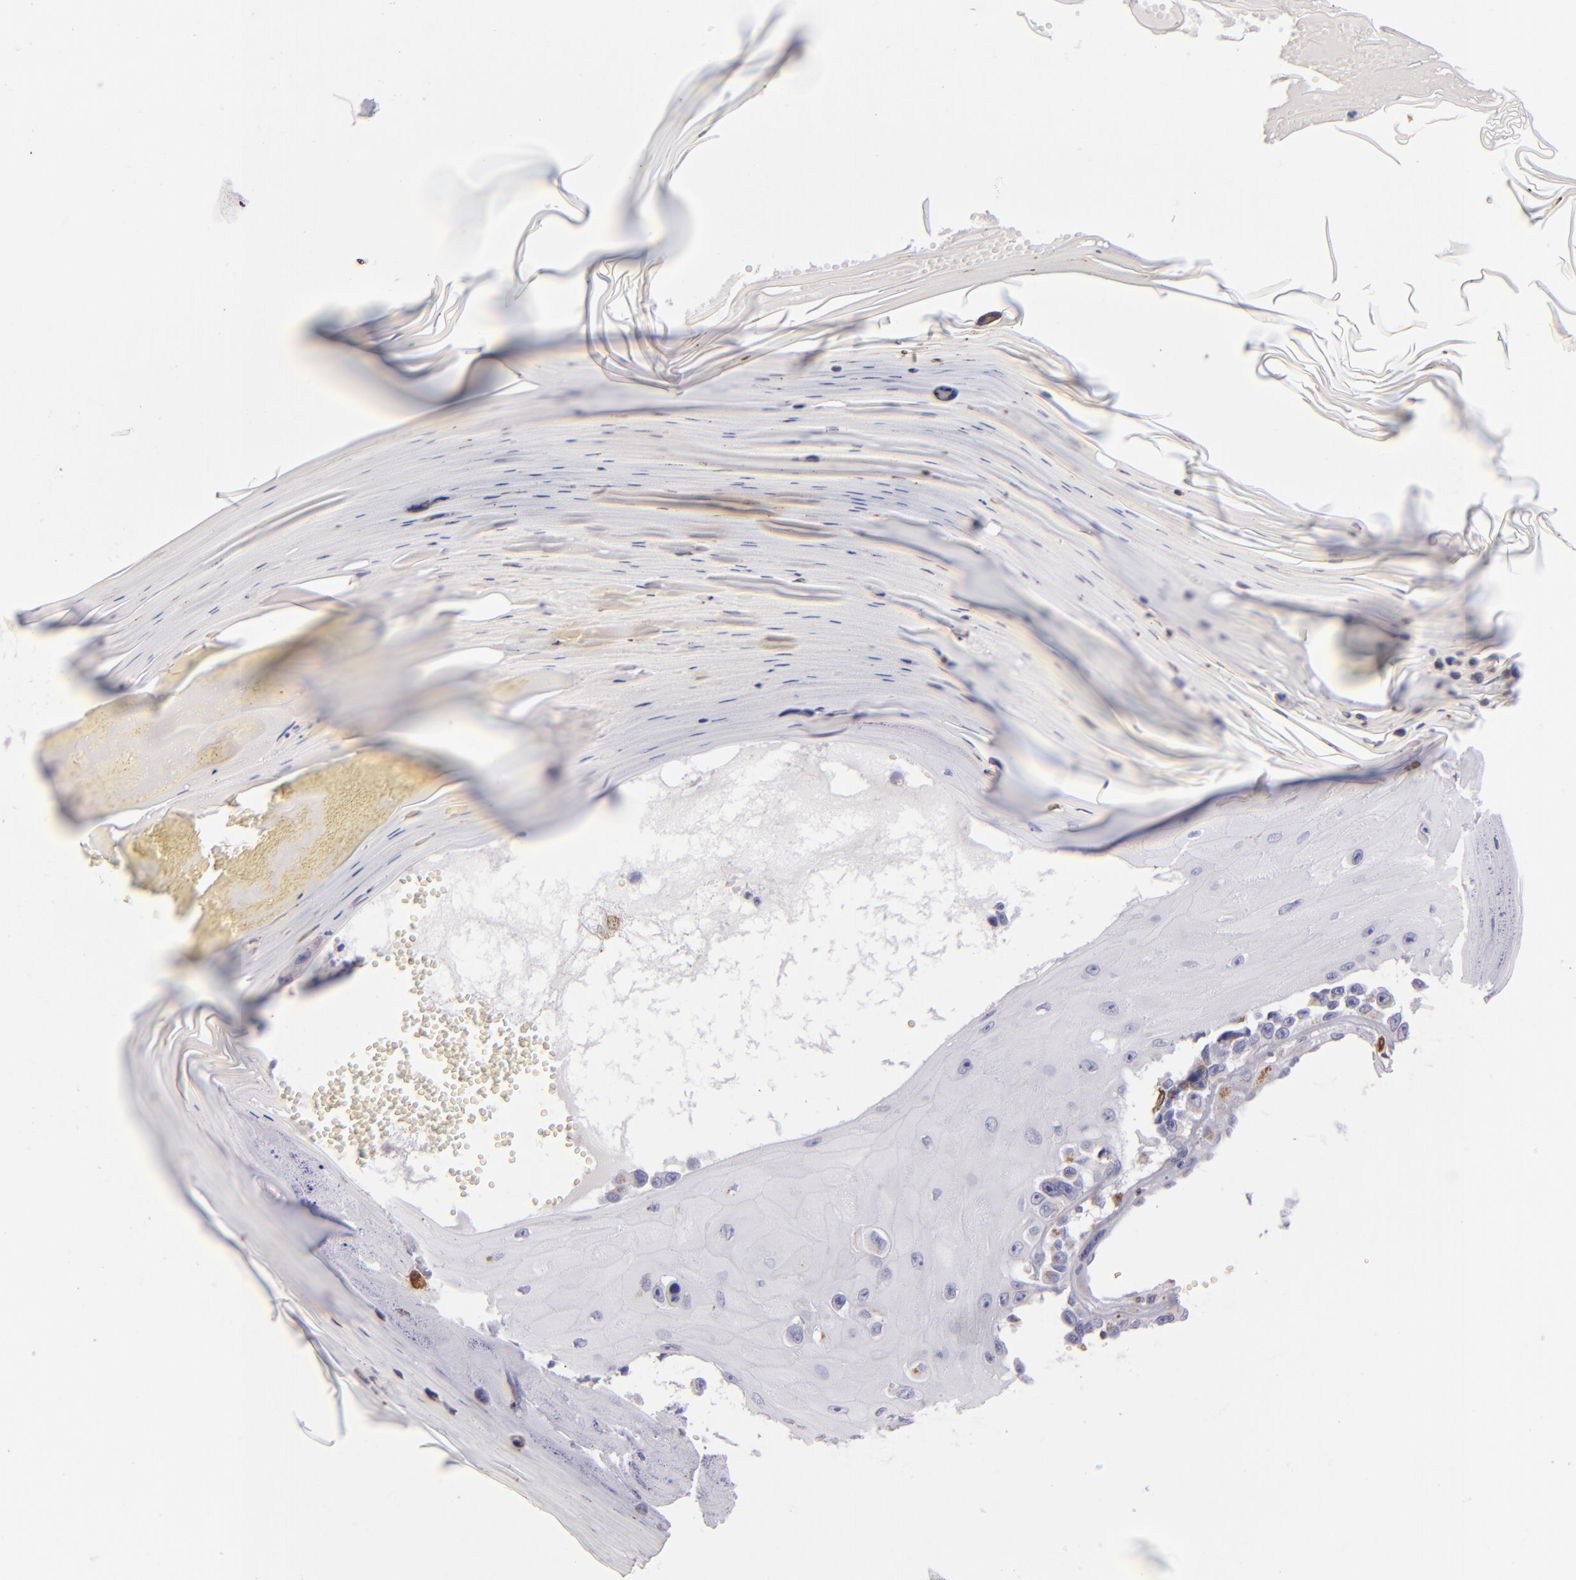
{"staining": {"intensity": "negative", "quantity": "none", "location": "none"}, "tissue": "melanoma", "cell_type": "Tumor cells", "image_type": "cancer", "snomed": [{"axis": "morphology", "description": "Malignant melanoma, NOS"}, {"axis": "topography", "description": "Skin"}], "caption": "A micrograph of human melanoma is negative for staining in tumor cells. Brightfield microscopy of IHC stained with DAB (3,3'-diaminobenzidine) (brown) and hematoxylin (blue), captured at high magnification.", "gene": "CD74", "patient": {"sex": "female", "age": 82}}